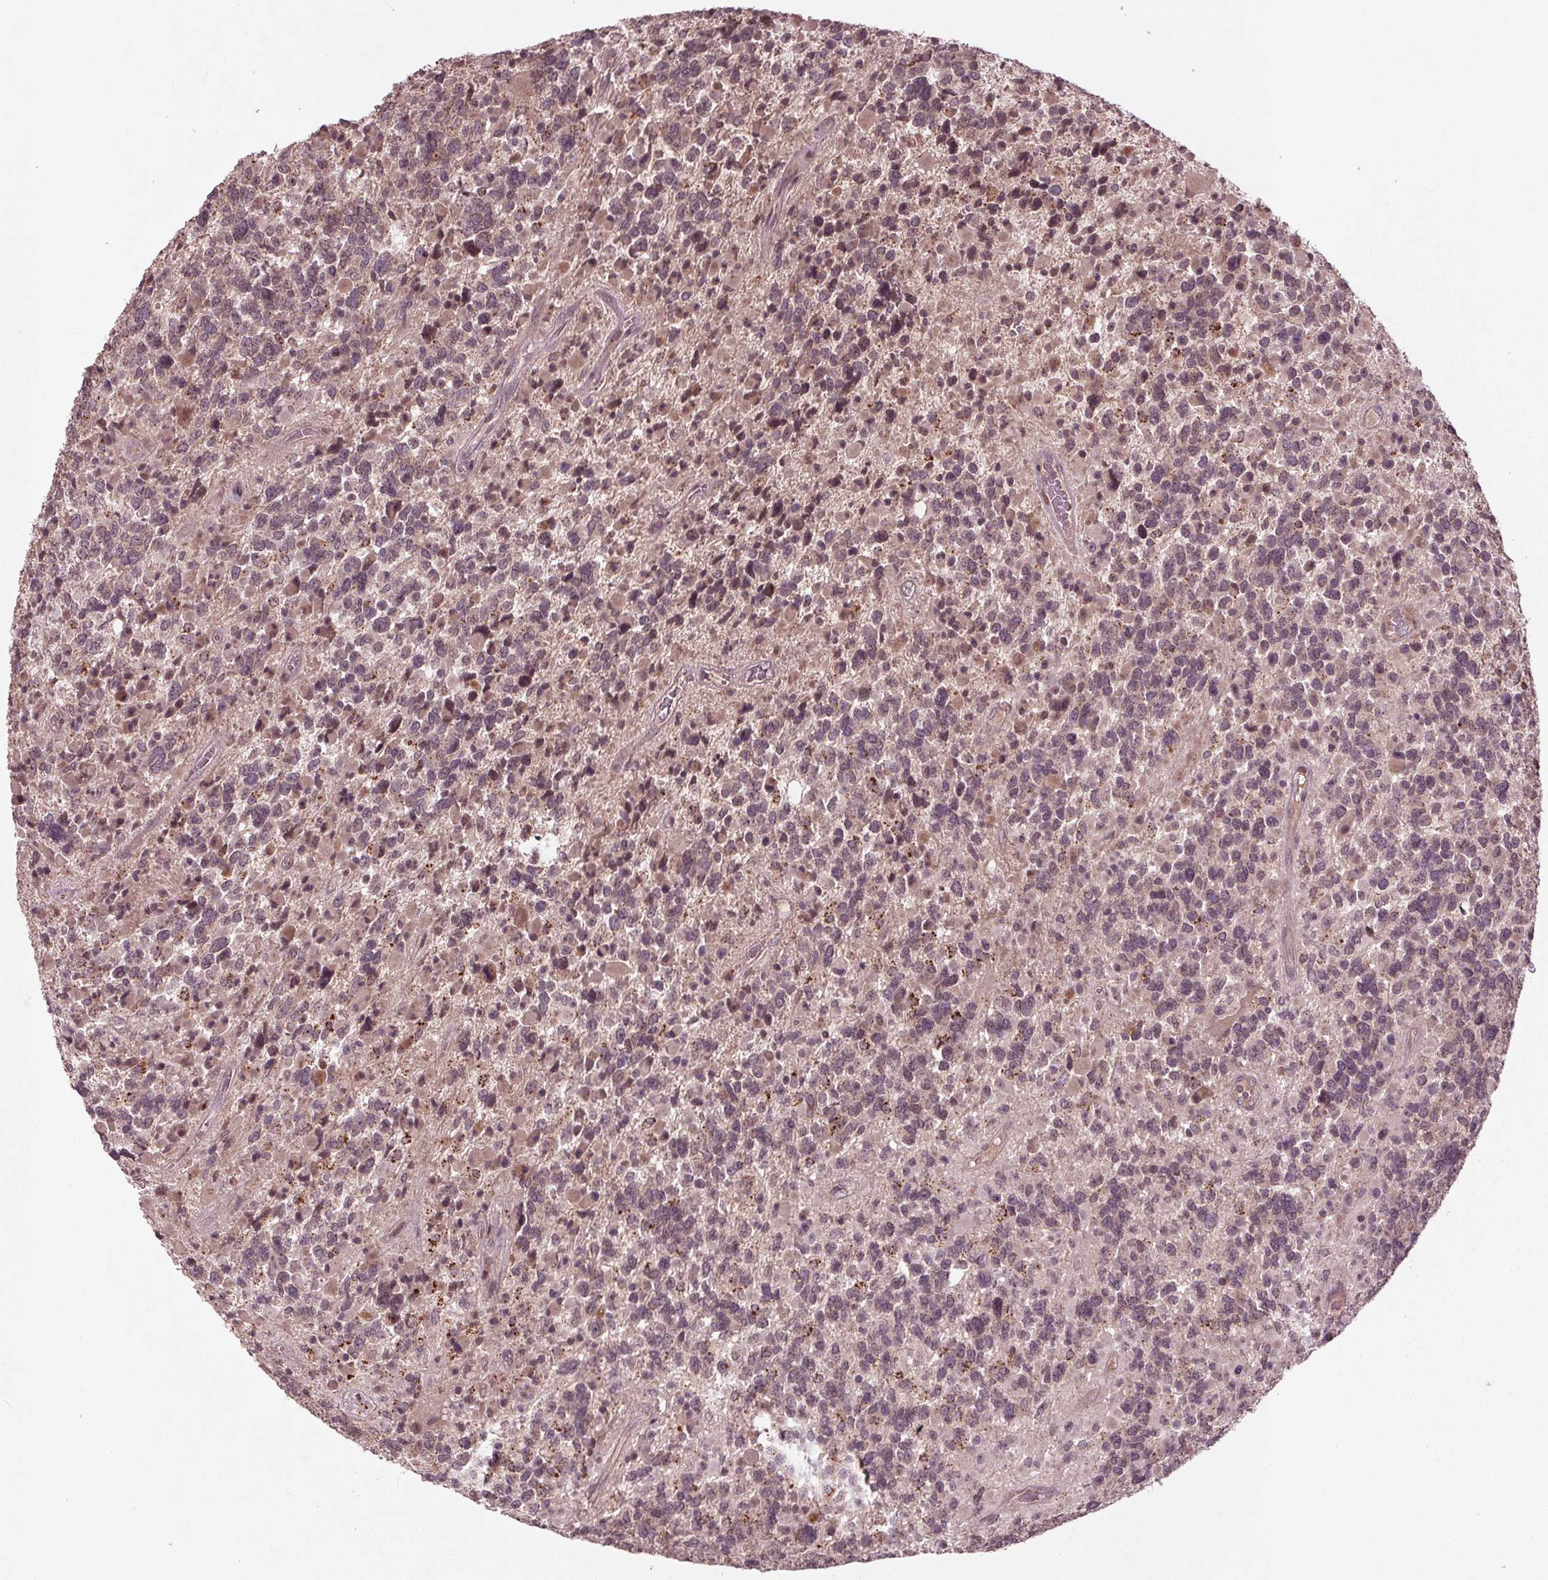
{"staining": {"intensity": "negative", "quantity": "none", "location": "none"}, "tissue": "glioma", "cell_type": "Tumor cells", "image_type": "cancer", "snomed": [{"axis": "morphology", "description": "Glioma, malignant, High grade"}, {"axis": "topography", "description": "Brain"}], "caption": "Human malignant glioma (high-grade) stained for a protein using IHC displays no expression in tumor cells.", "gene": "CDKL4", "patient": {"sex": "female", "age": 40}}